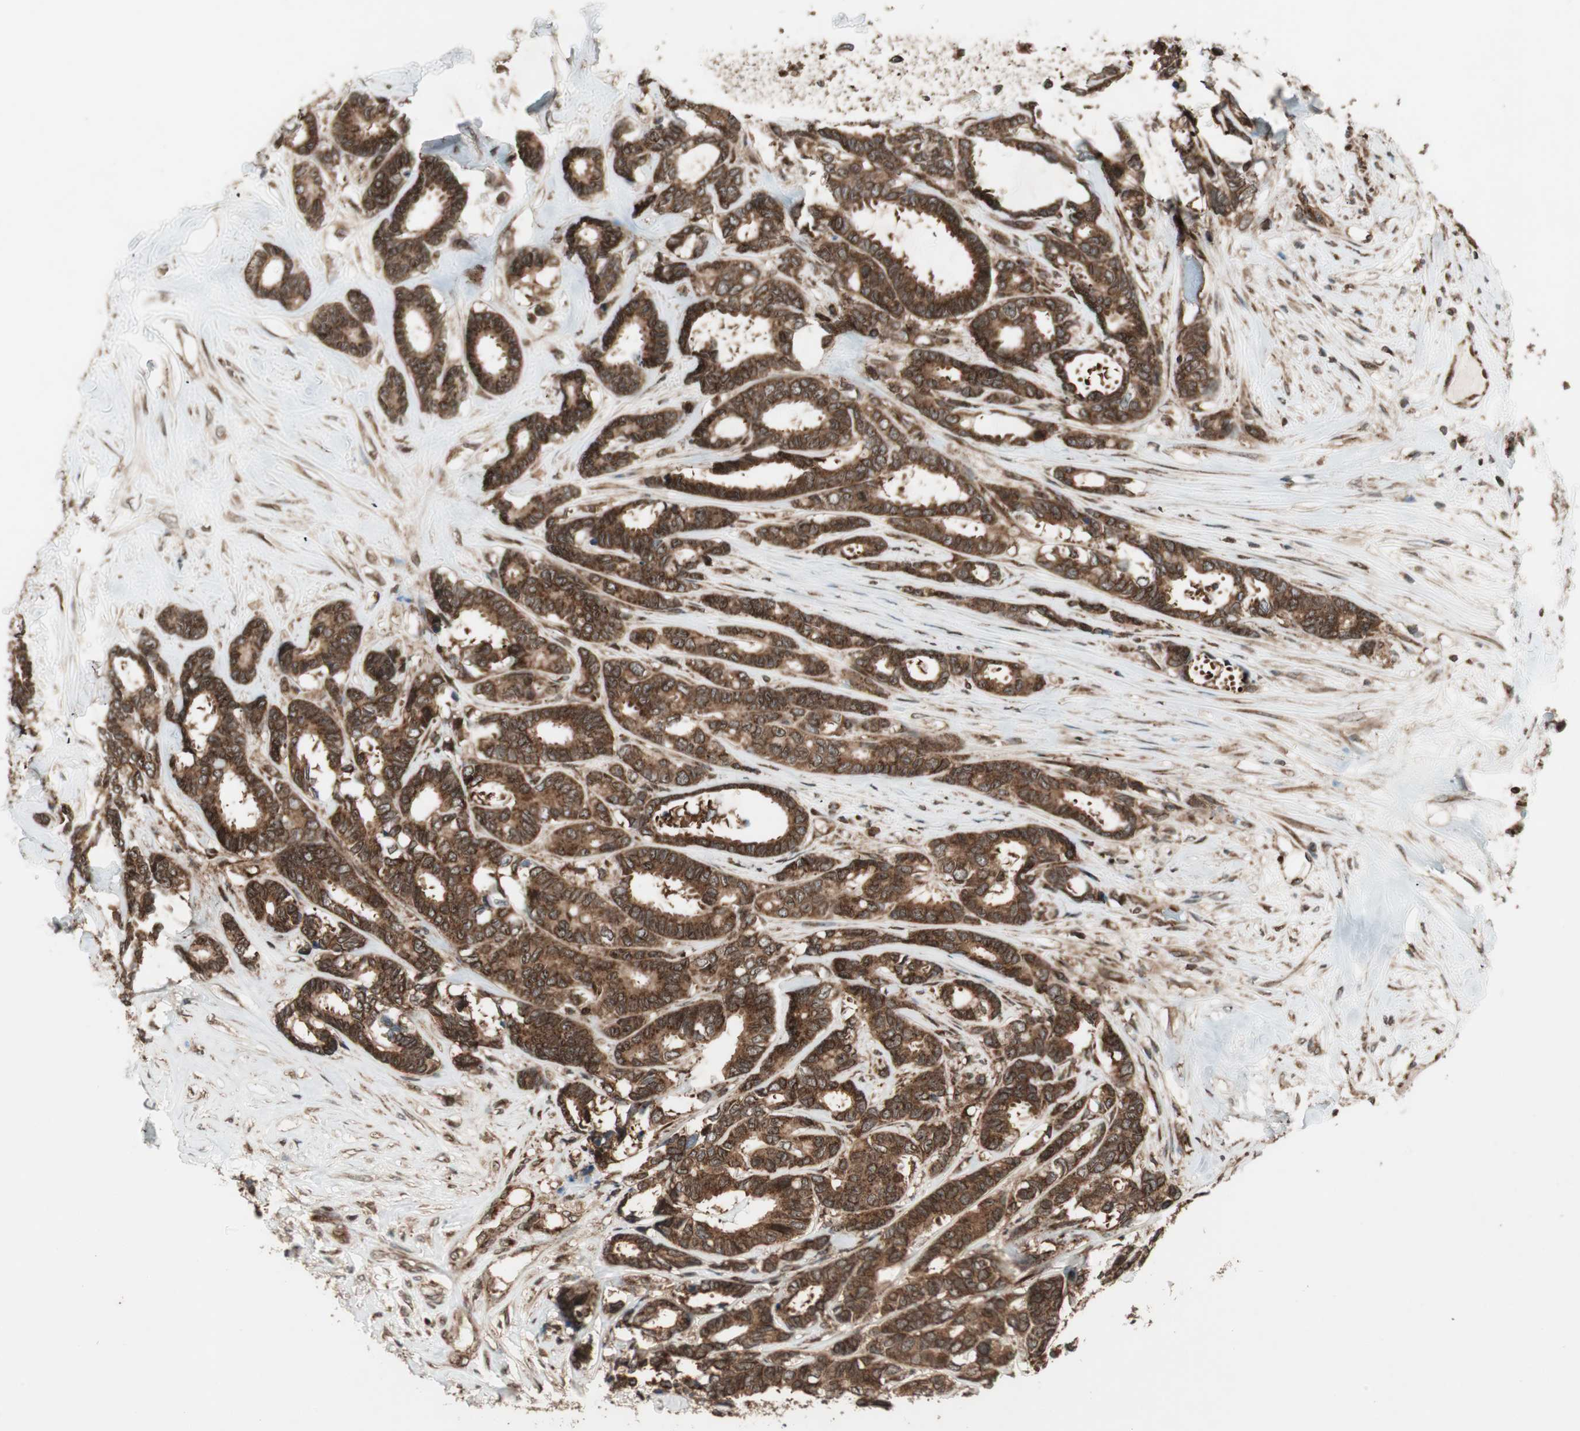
{"staining": {"intensity": "strong", "quantity": ">75%", "location": "cytoplasmic/membranous,nuclear"}, "tissue": "breast cancer", "cell_type": "Tumor cells", "image_type": "cancer", "snomed": [{"axis": "morphology", "description": "Duct carcinoma"}, {"axis": "topography", "description": "Breast"}], "caption": "Immunohistochemical staining of invasive ductal carcinoma (breast) shows high levels of strong cytoplasmic/membranous and nuclear staining in about >75% of tumor cells.", "gene": "NUP62", "patient": {"sex": "female", "age": 87}}